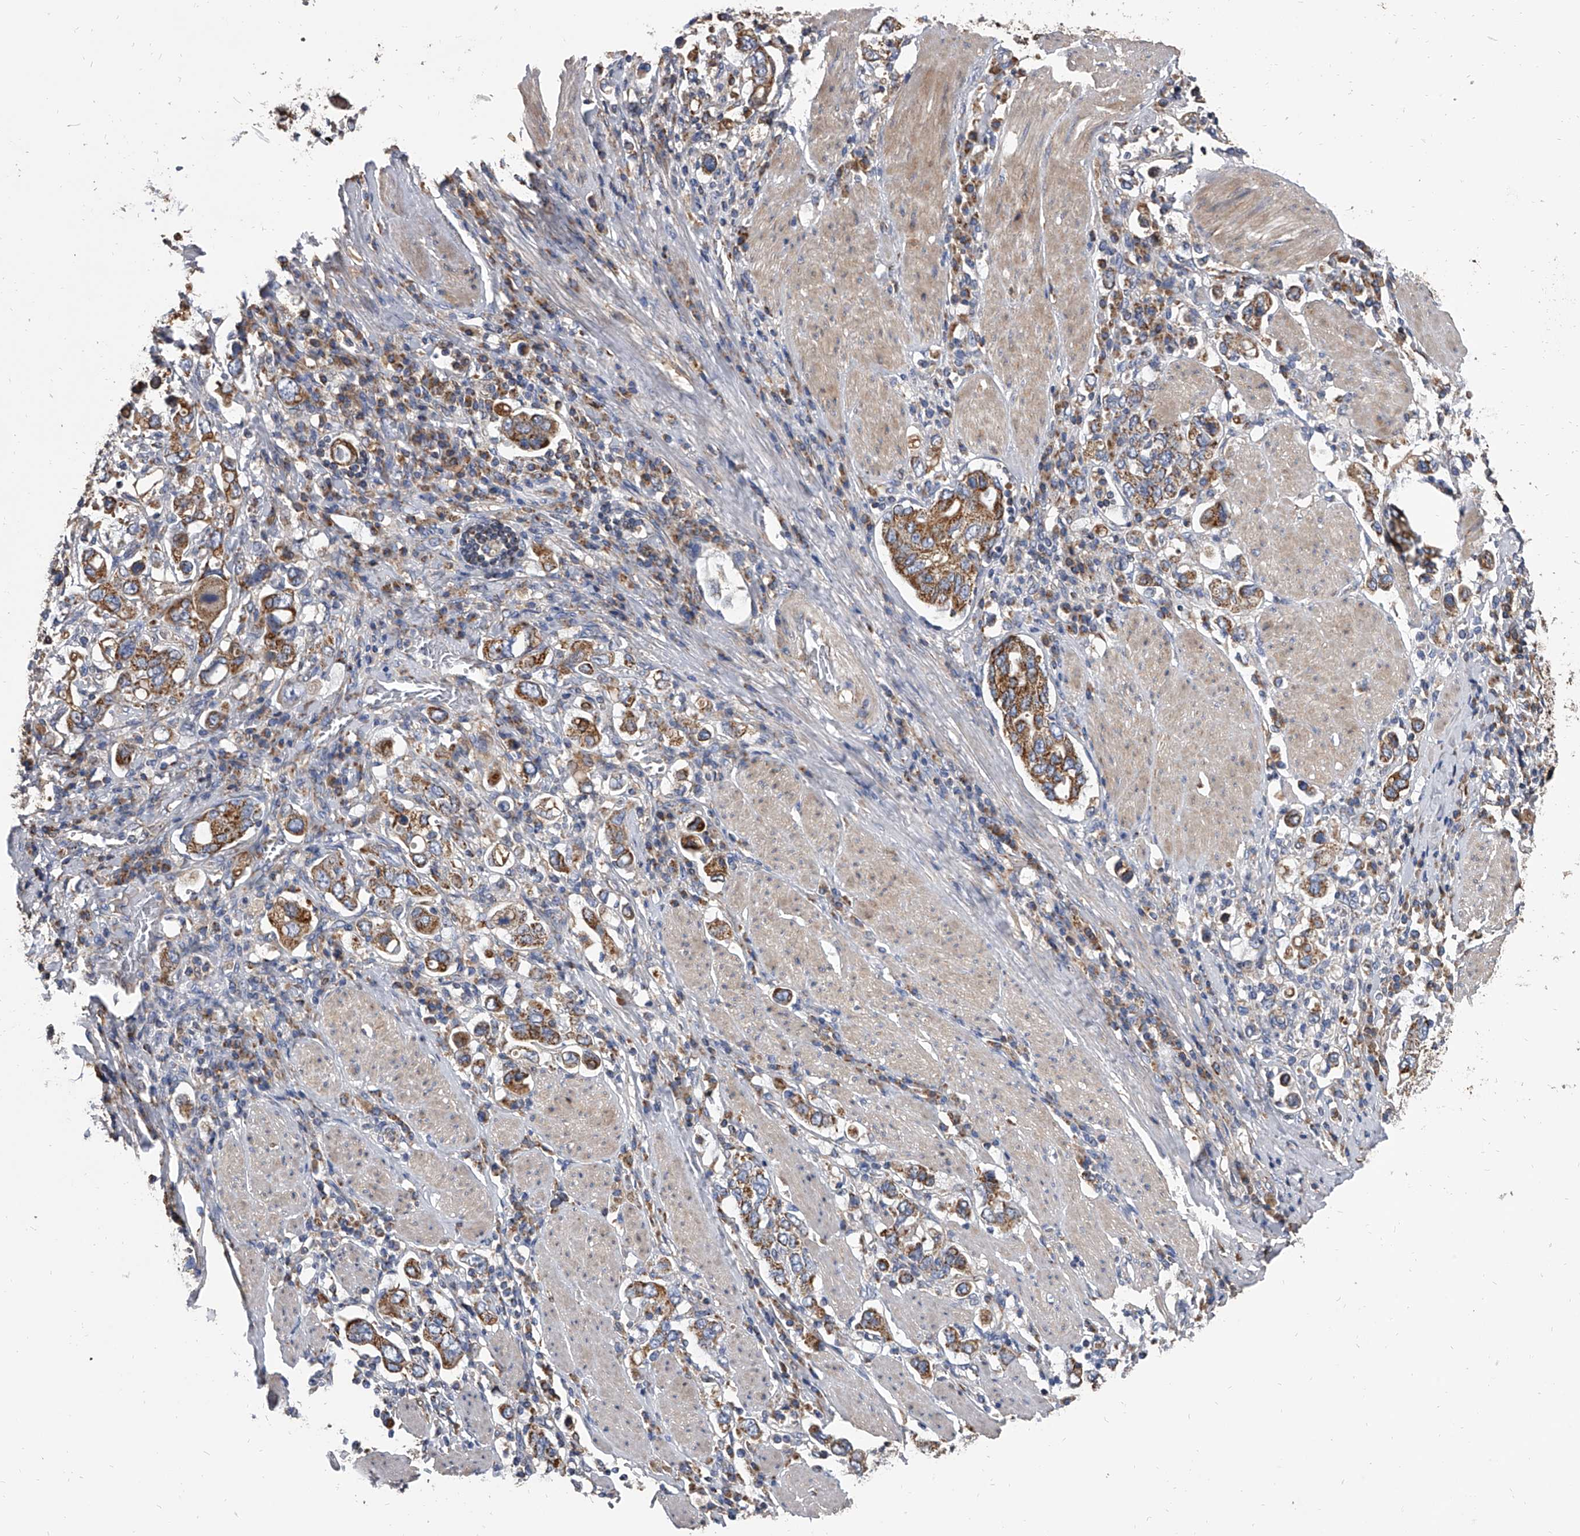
{"staining": {"intensity": "moderate", "quantity": ">75%", "location": "cytoplasmic/membranous"}, "tissue": "stomach cancer", "cell_type": "Tumor cells", "image_type": "cancer", "snomed": [{"axis": "morphology", "description": "Adenocarcinoma, NOS"}, {"axis": "topography", "description": "Stomach, upper"}], "caption": "The image shows staining of adenocarcinoma (stomach), revealing moderate cytoplasmic/membranous protein staining (brown color) within tumor cells.", "gene": "MRPL28", "patient": {"sex": "male", "age": 62}}